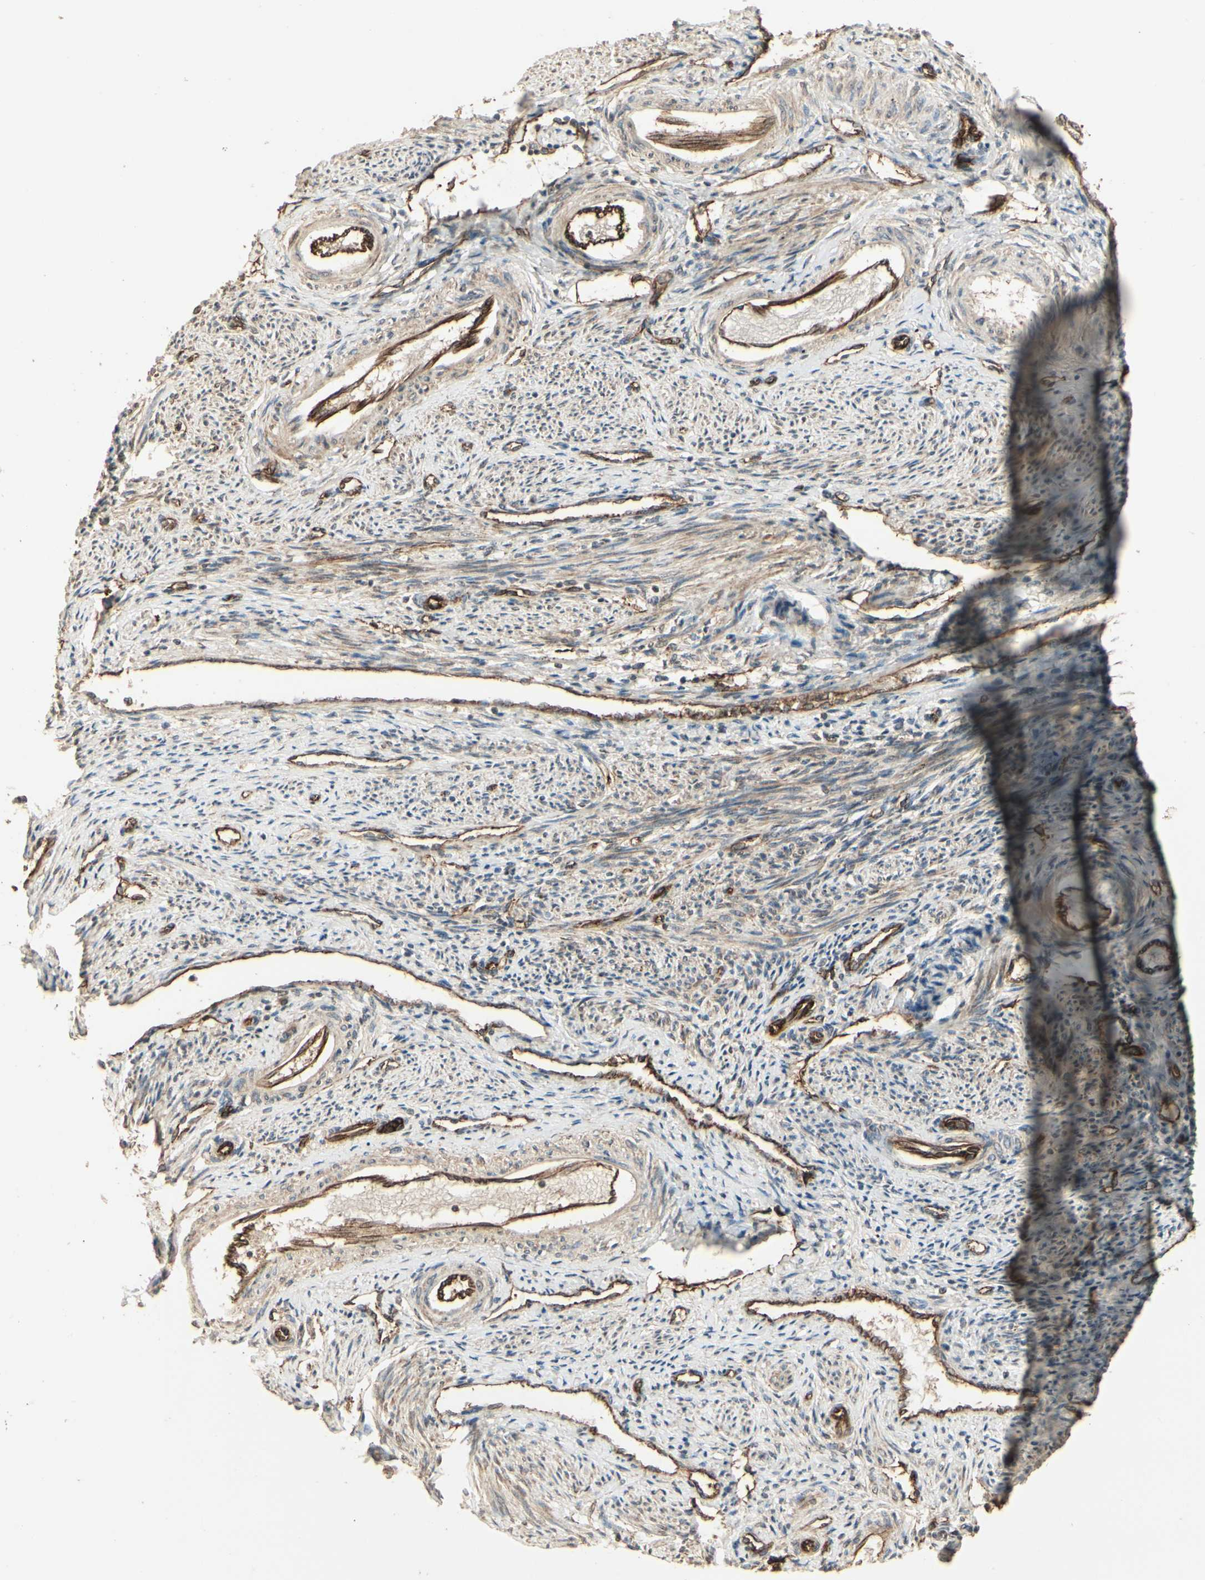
{"staining": {"intensity": "negative", "quantity": "none", "location": "none"}, "tissue": "endometrium", "cell_type": "Cells in endometrial stroma", "image_type": "normal", "snomed": [{"axis": "morphology", "description": "Normal tissue, NOS"}, {"axis": "topography", "description": "Endometrium"}], "caption": "A high-resolution histopathology image shows IHC staining of unremarkable endometrium, which demonstrates no significant positivity in cells in endometrial stroma.", "gene": "RNF180", "patient": {"sex": "female", "age": 42}}